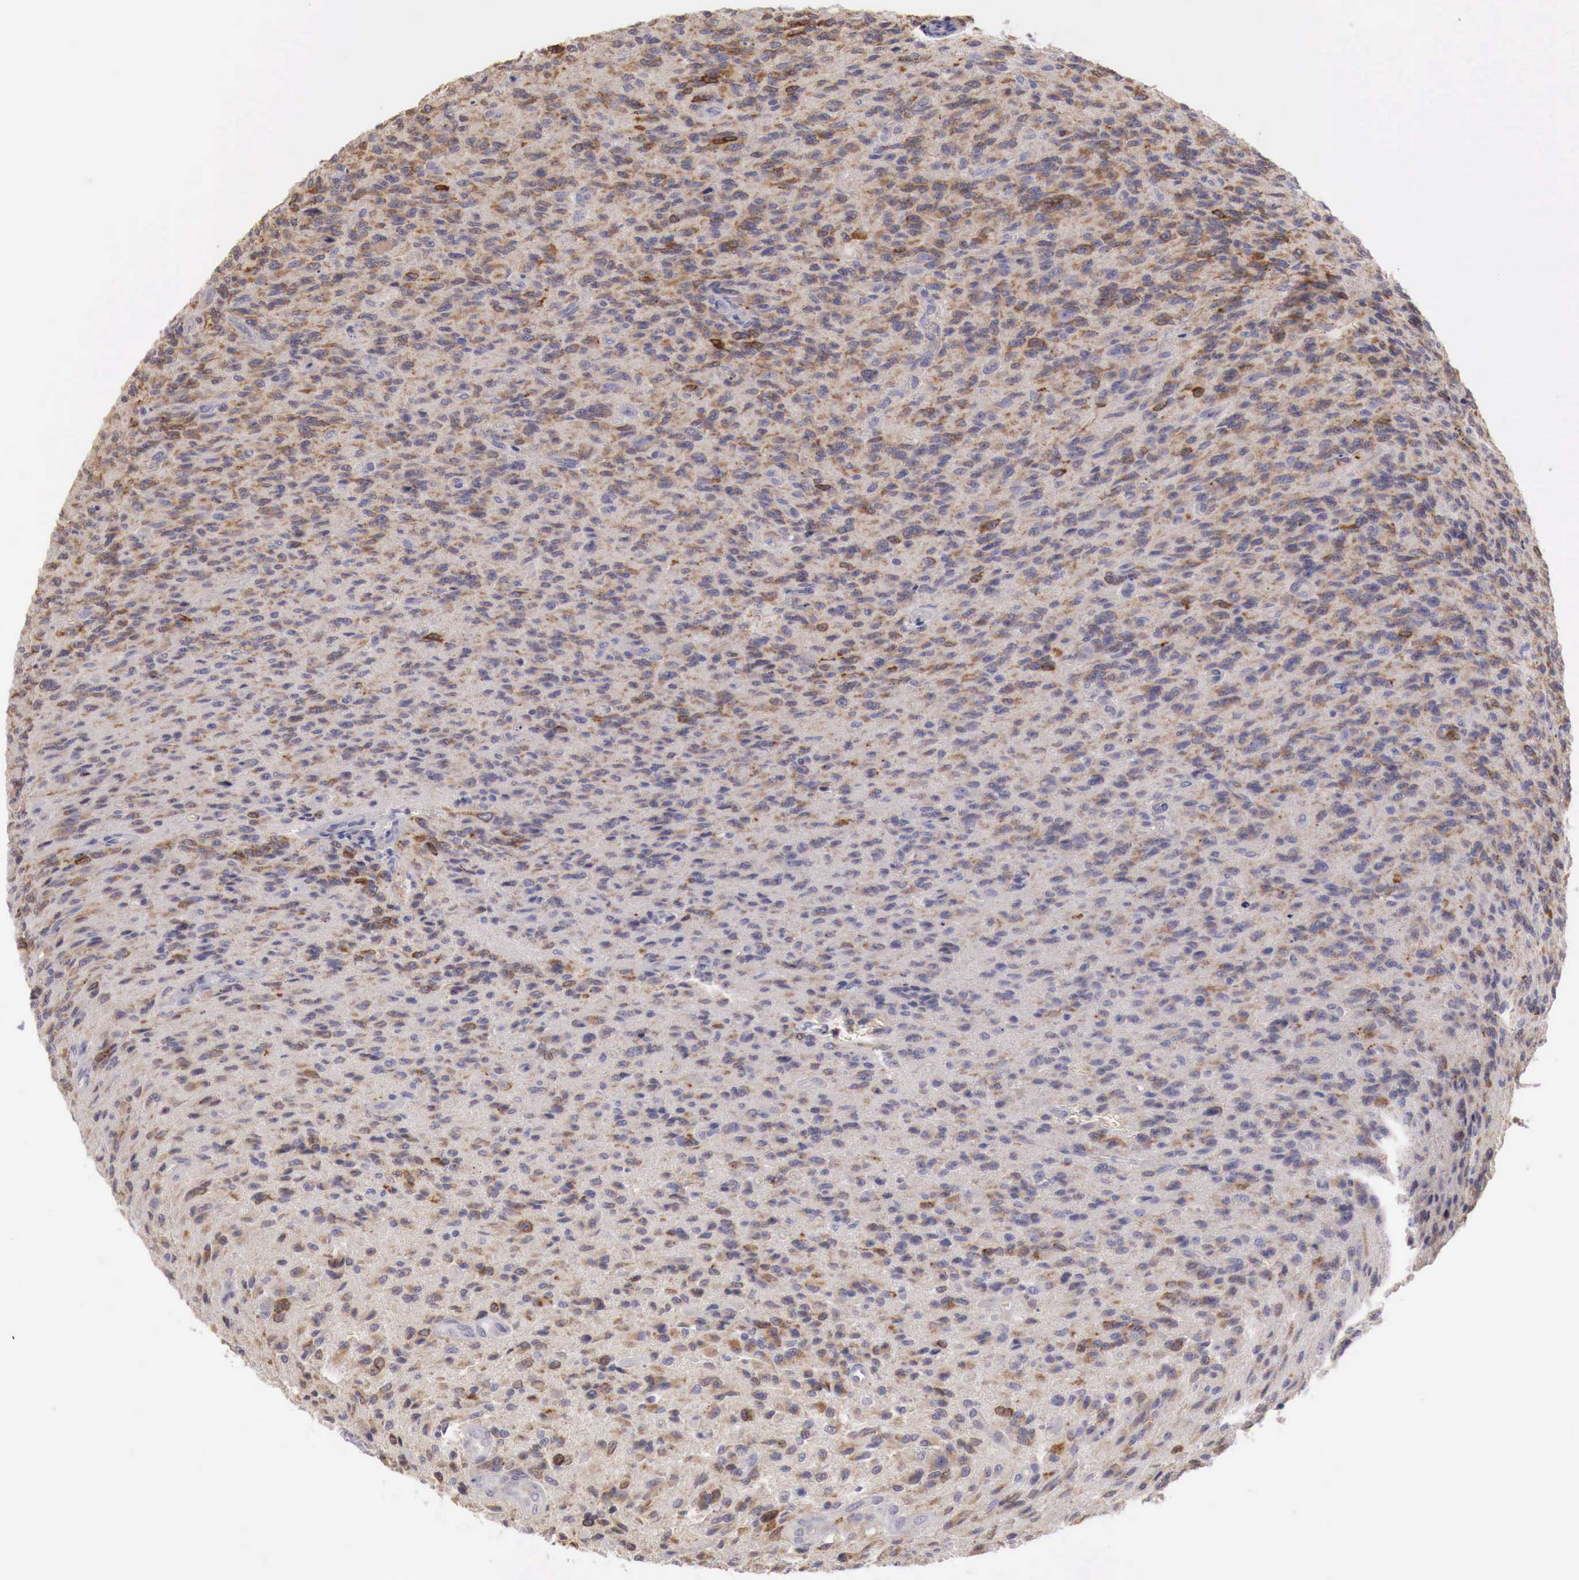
{"staining": {"intensity": "moderate", "quantity": "25%-75%", "location": "cytoplasmic/membranous"}, "tissue": "glioma", "cell_type": "Tumor cells", "image_type": "cancer", "snomed": [{"axis": "morphology", "description": "Glioma, malignant, High grade"}, {"axis": "topography", "description": "Brain"}], "caption": "A medium amount of moderate cytoplasmic/membranous expression is identified in approximately 25%-75% of tumor cells in glioma tissue.", "gene": "NSDHL", "patient": {"sex": "male", "age": 36}}